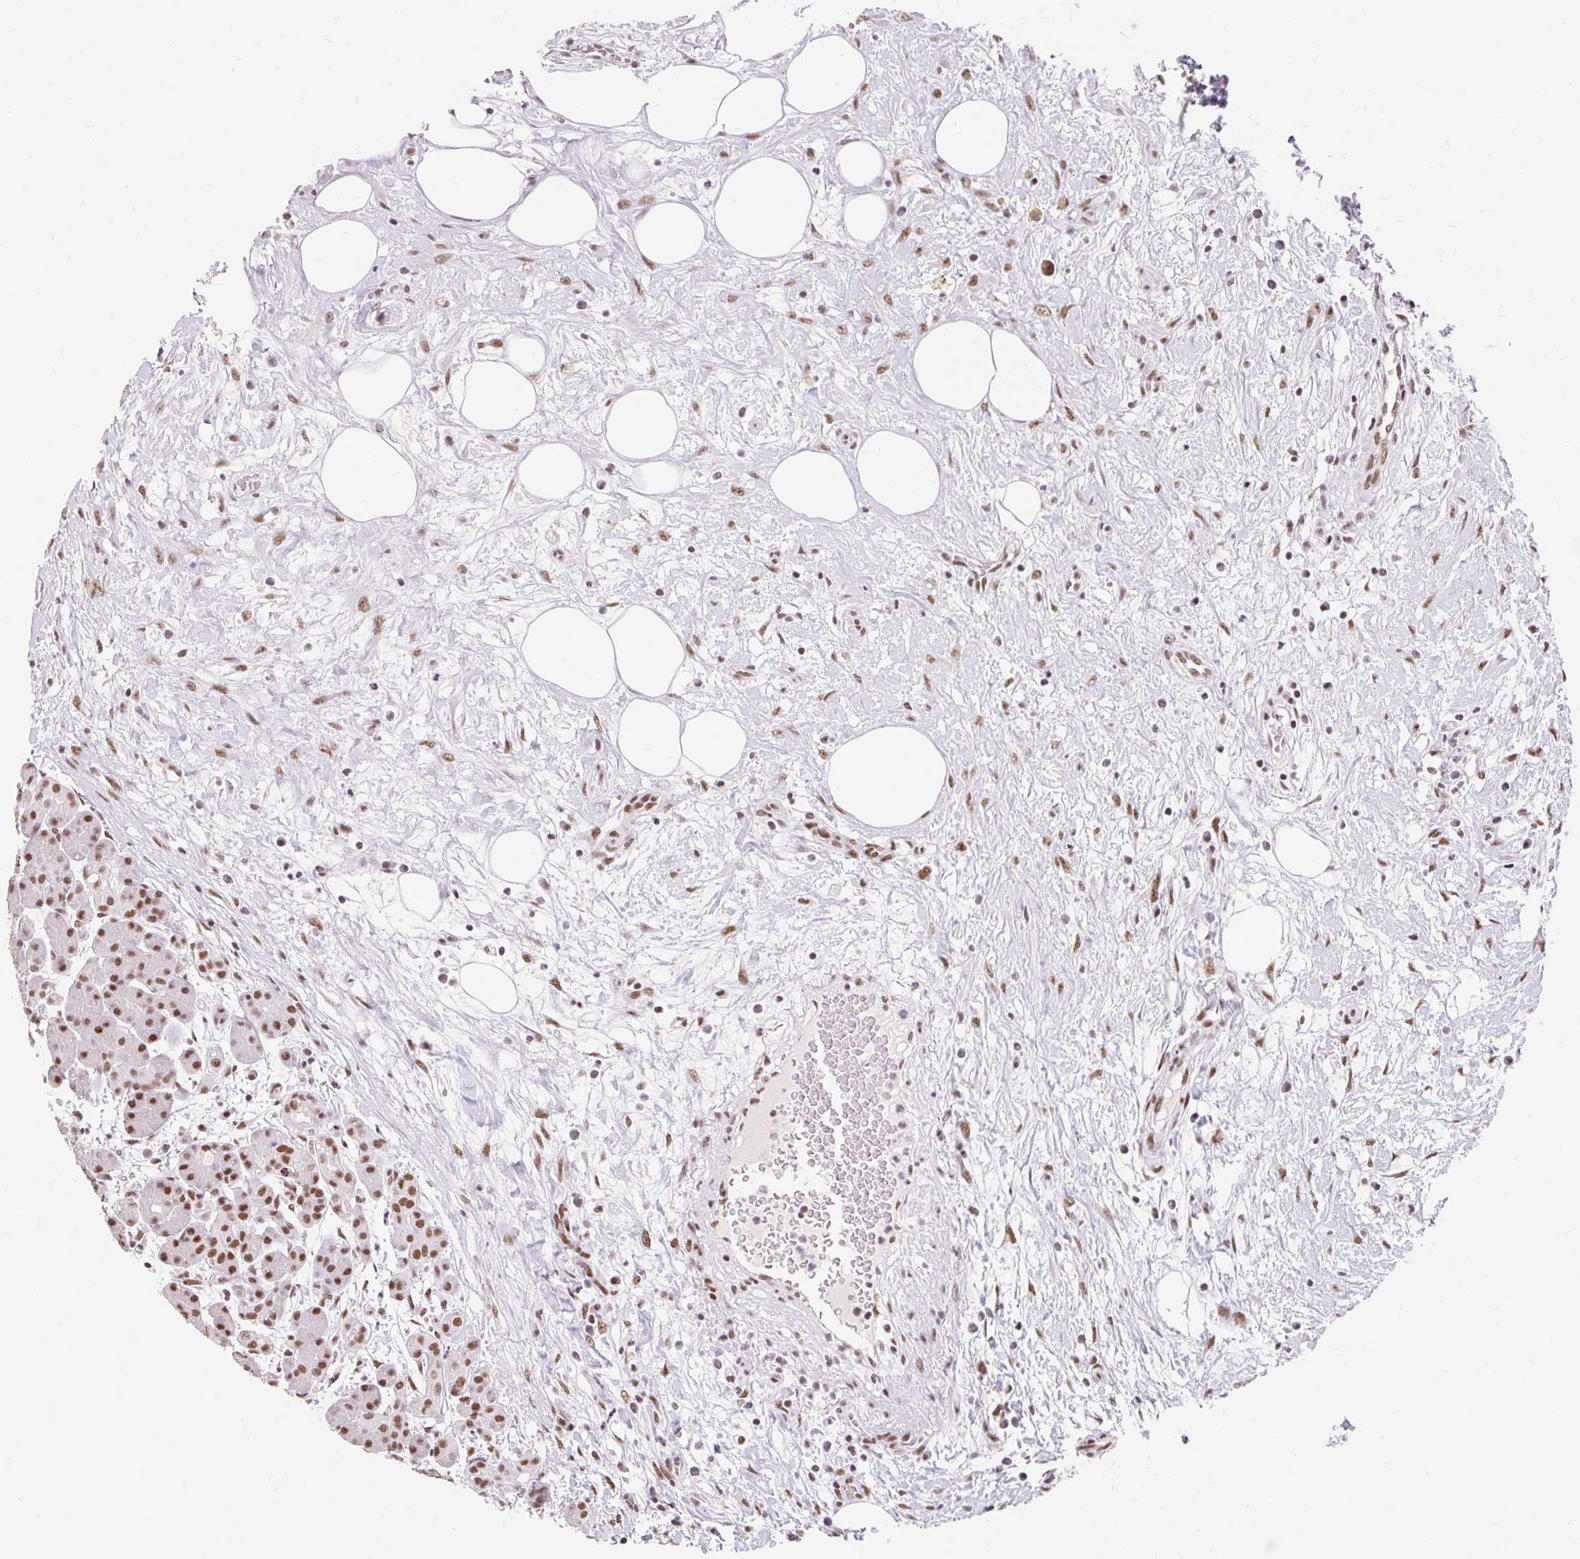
{"staining": {"intensity": "strong", "quantity": ">75%", "location": "nuclear"}, "tissue": "pancreas", "cell_type": "Exocrine glandular cells", "image_type": "normal", "snomed": [{"axis": "morphology", "description": "Normal tissue, NOS"}, {"axis": "topography", "description": "Pancreas"}], "caption": "Protein expression analysis of benign human pancreas reveals strong nuclear staining in about >75% of exocrine glandular cells. (brown staining indicates protein expression, while blue staining denotes nuclei).", "gene": "SRSF10", "patient": {"sex": "male", "age": 63}}